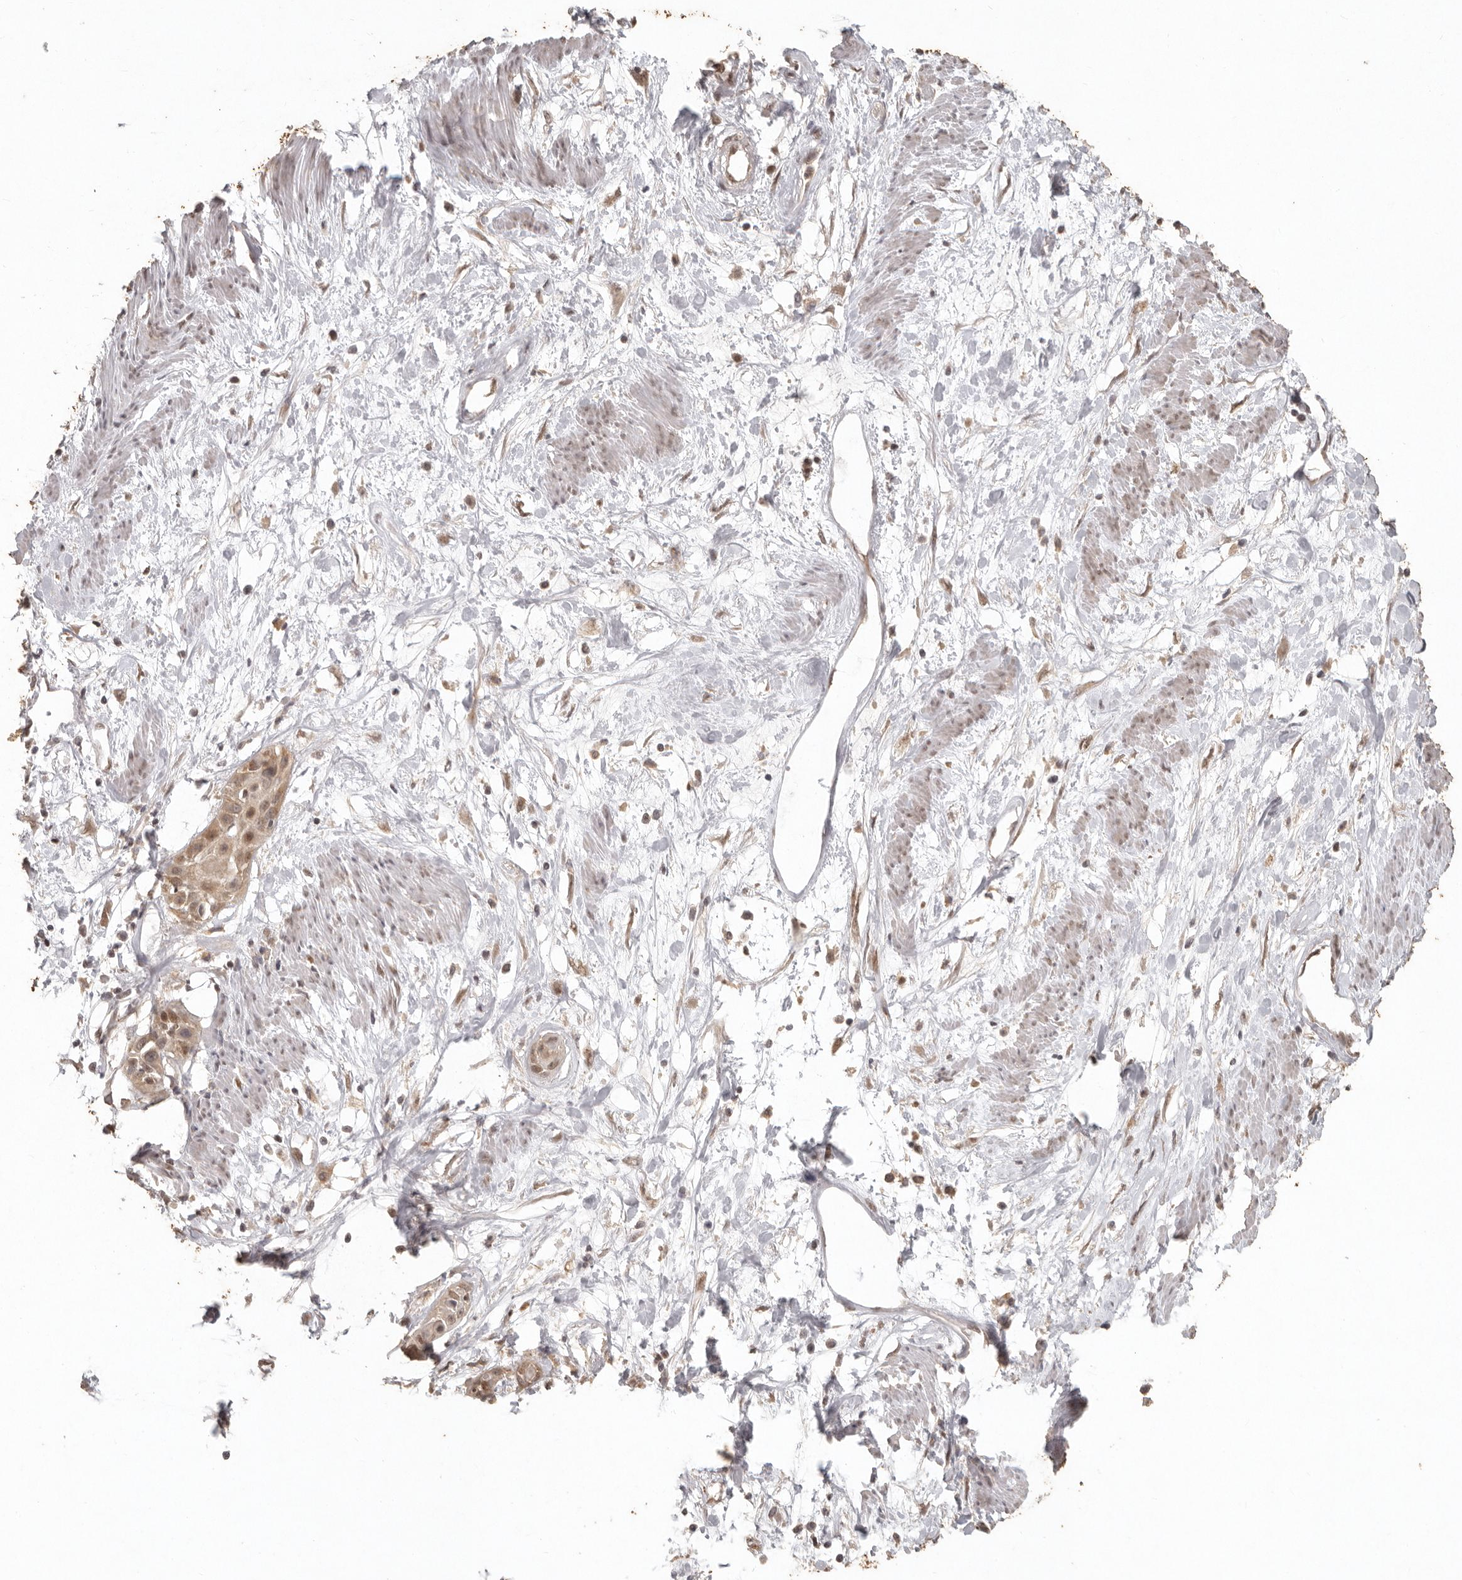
{"staining": {"intensity": "moderate", "quantity": ">75%", "location": "cytoplasmic/membranous,nuclear"}, "tissue": "cervical cancer", "cell_type": "Tumor cells", "image_type": "cancer", "snomed": [{"axis": "morphology", "description": "Squamous cell carcinoma, NOS"}, {"axis": "topography", "description": "Cervix"}], "caption": "The micrograph exhibits a brown stain indicating the presence of a protein in the cytoplasmic/membranous and nuclear of tumor cells in squamous cell carcinoma (cervical).", "gene": "LRRC75A", "patient": {"sex": "female", "age": 57}}